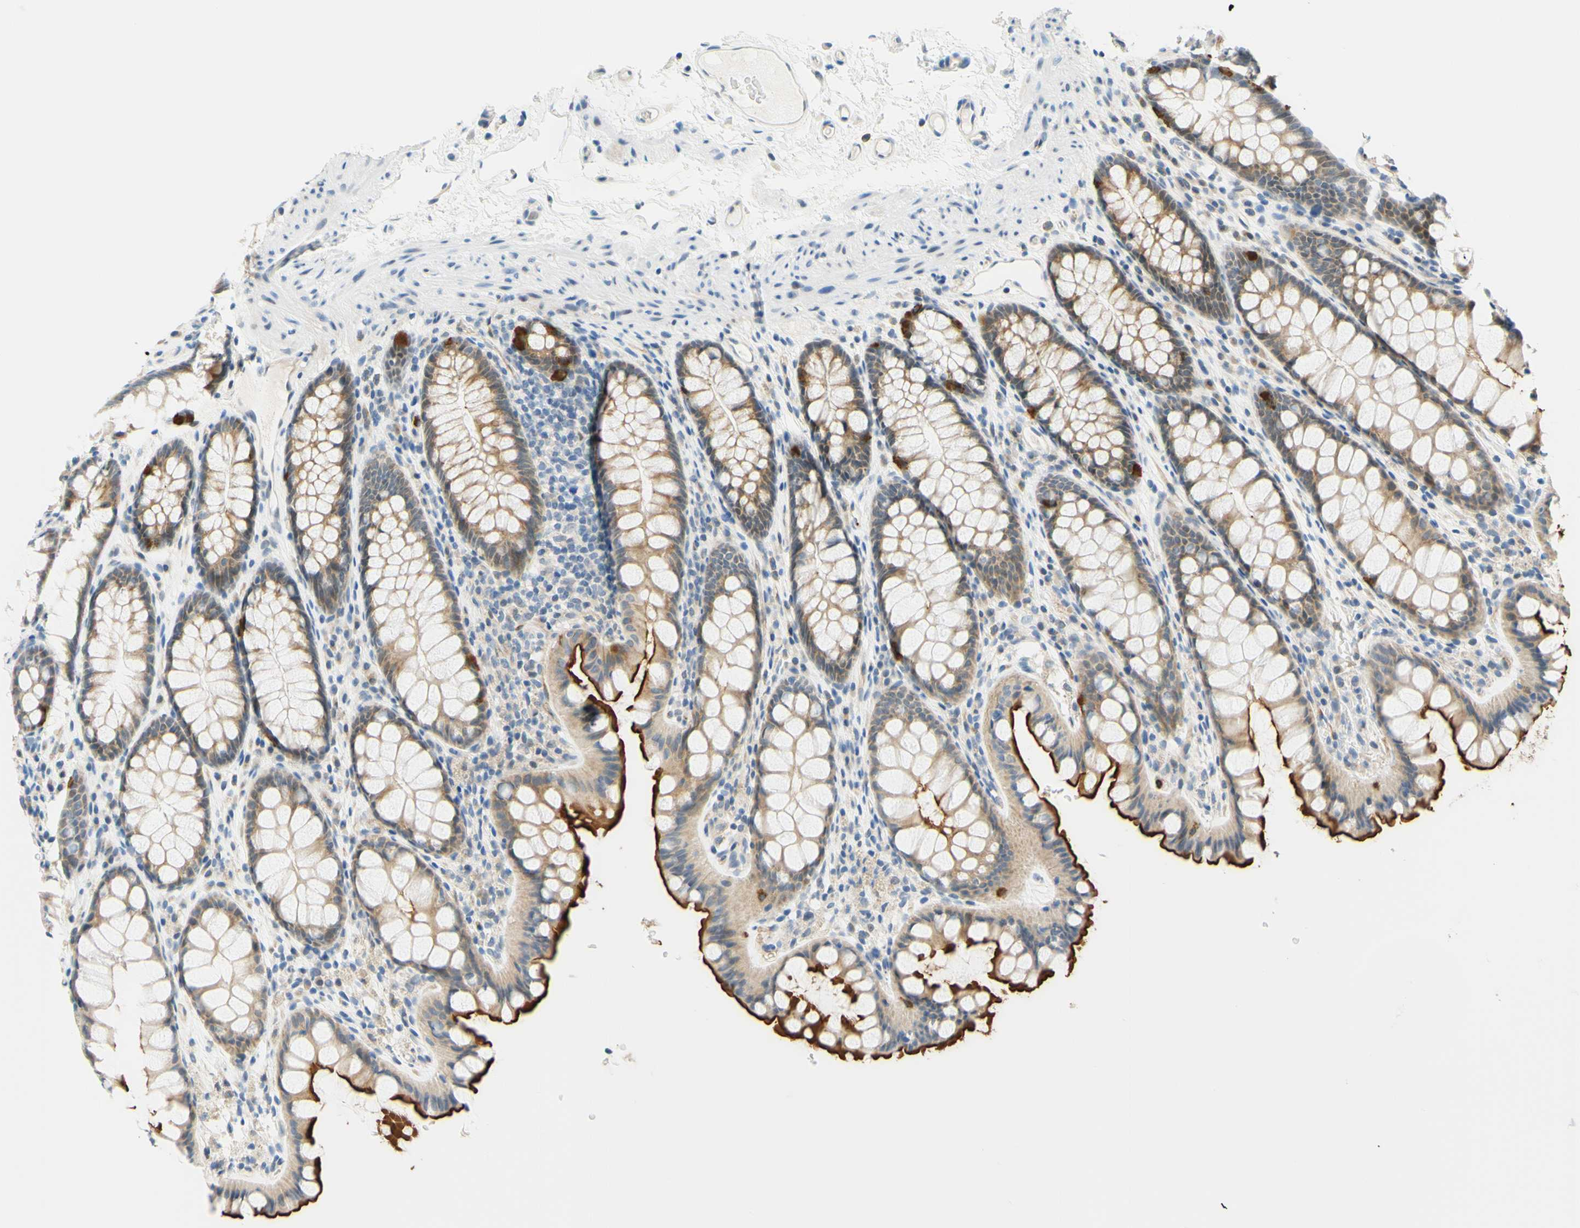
{"staining": {"intensity": "negative", "quantity": "none", "location": "none"}, "tissue": "colon", "cell_type": "Endothelial cells", "image_type": "normal", "snomed": [{"axis": "morphology", "description": "Normal tissue, NOS"}, {"axis": "topography", "description": "Colon"}], "caption": "A high-resolution histopathology image shows IHC staining of normal colon, which demonstrates no significant staining in endothelial cells.", "gene": "TREM2", "patient": {"sex": "female", "age": 55}}